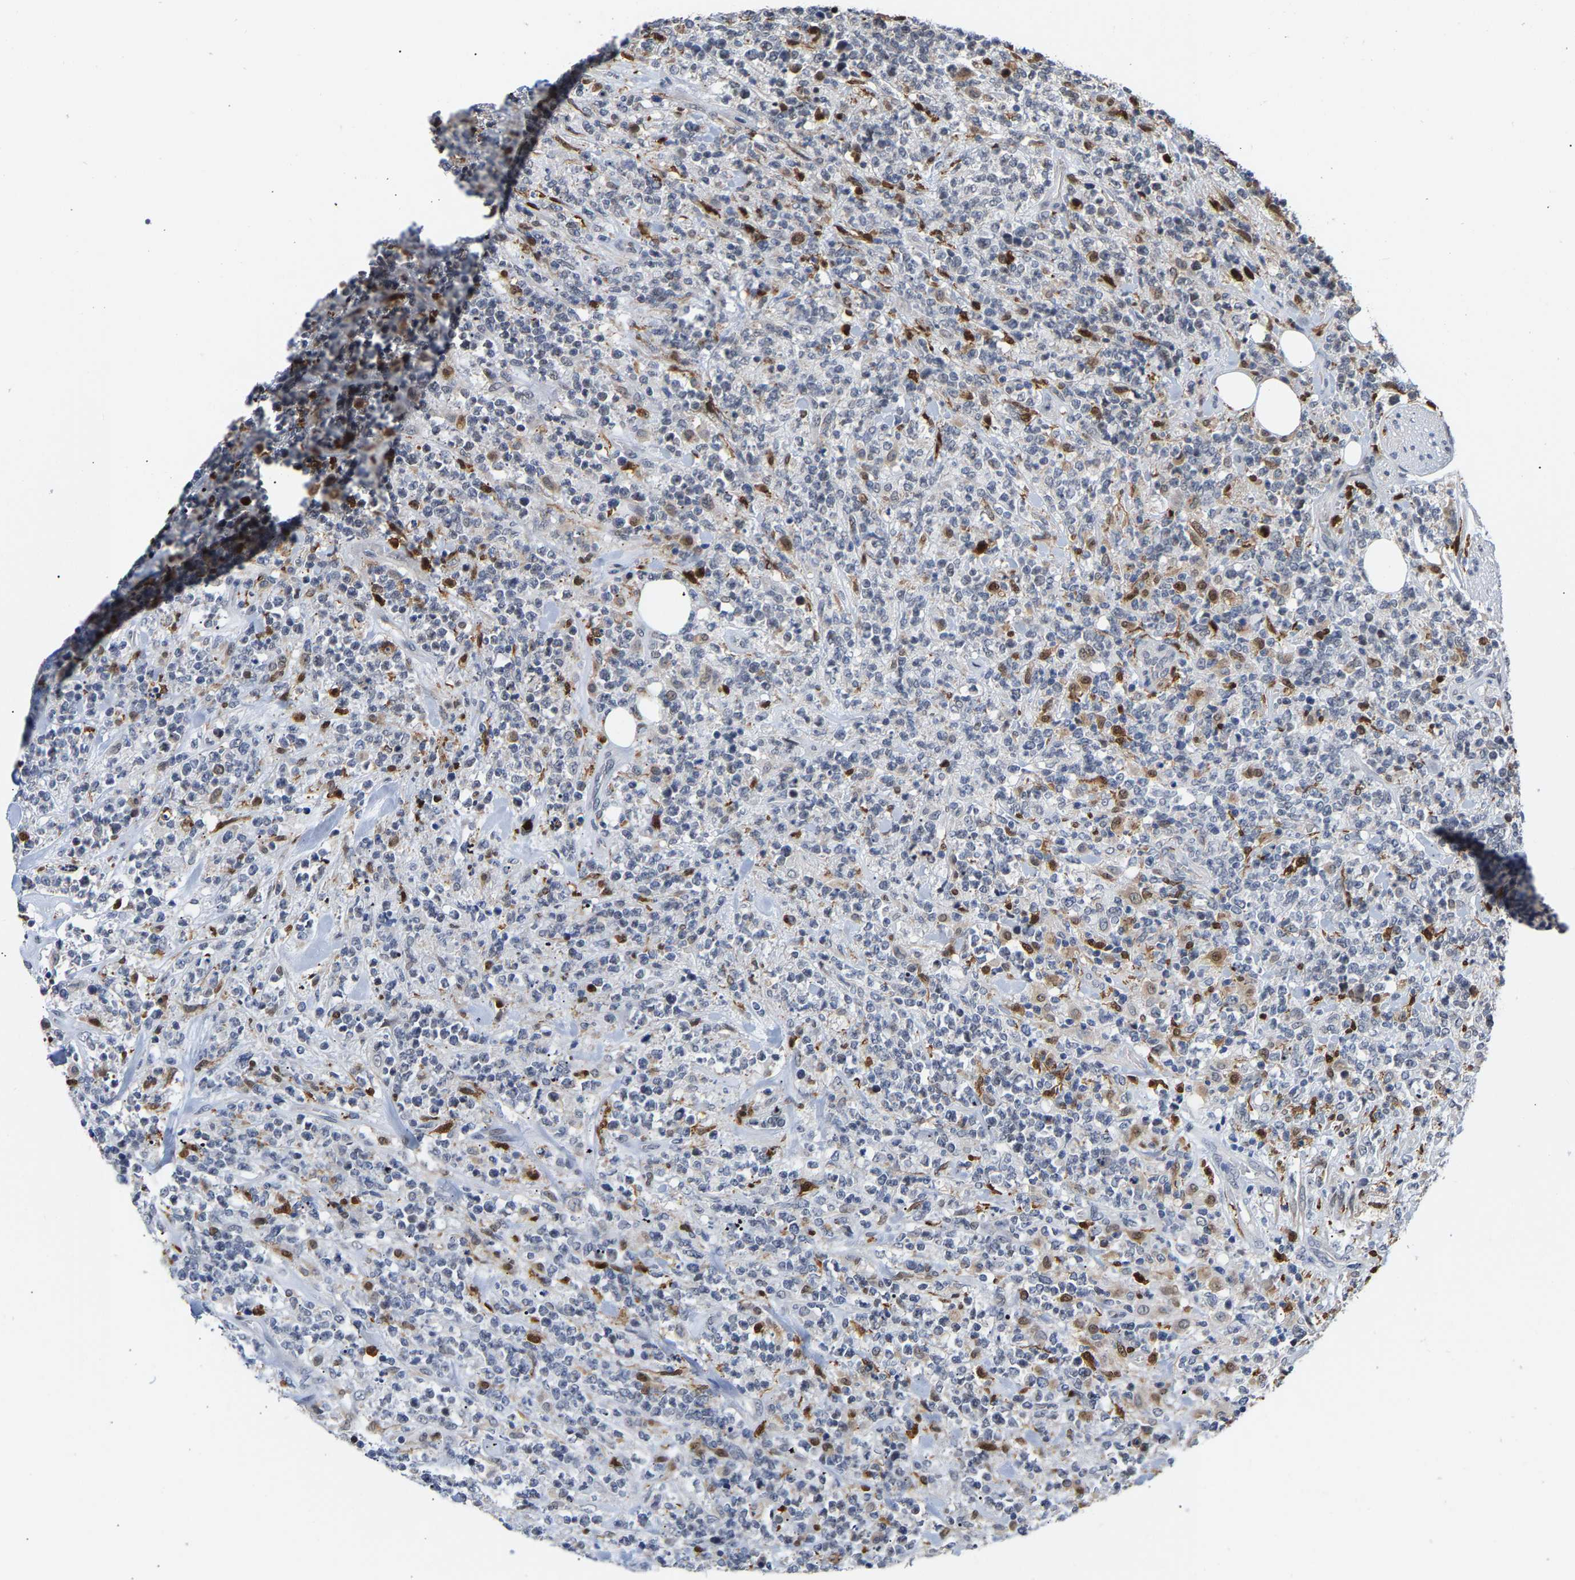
{"staining": {"intensity": "negative", "quantity": "none", "location": "none"}, "tissue": "lymphoma", "cell_type": "Tumor cells", "image_type": "cancer", "snomed": [{"axis": "morphology", "description": "Malignant lymphoma, non-Hodgkin's type, High grade"}, {"axis": "topography", "description": "Soft tissue"}], "caption": "High magnification brightfield microscopy of lymphoma stained with DAB (3,3'-diaminobenzidine) (brown) and counterstained with hematoxylin (blue): tumor cells show no significant expression. (DAB immunohistochemistry, high magnification).", "gene": "TDRD7", "patient": {"sex": "male", "age": 18}}